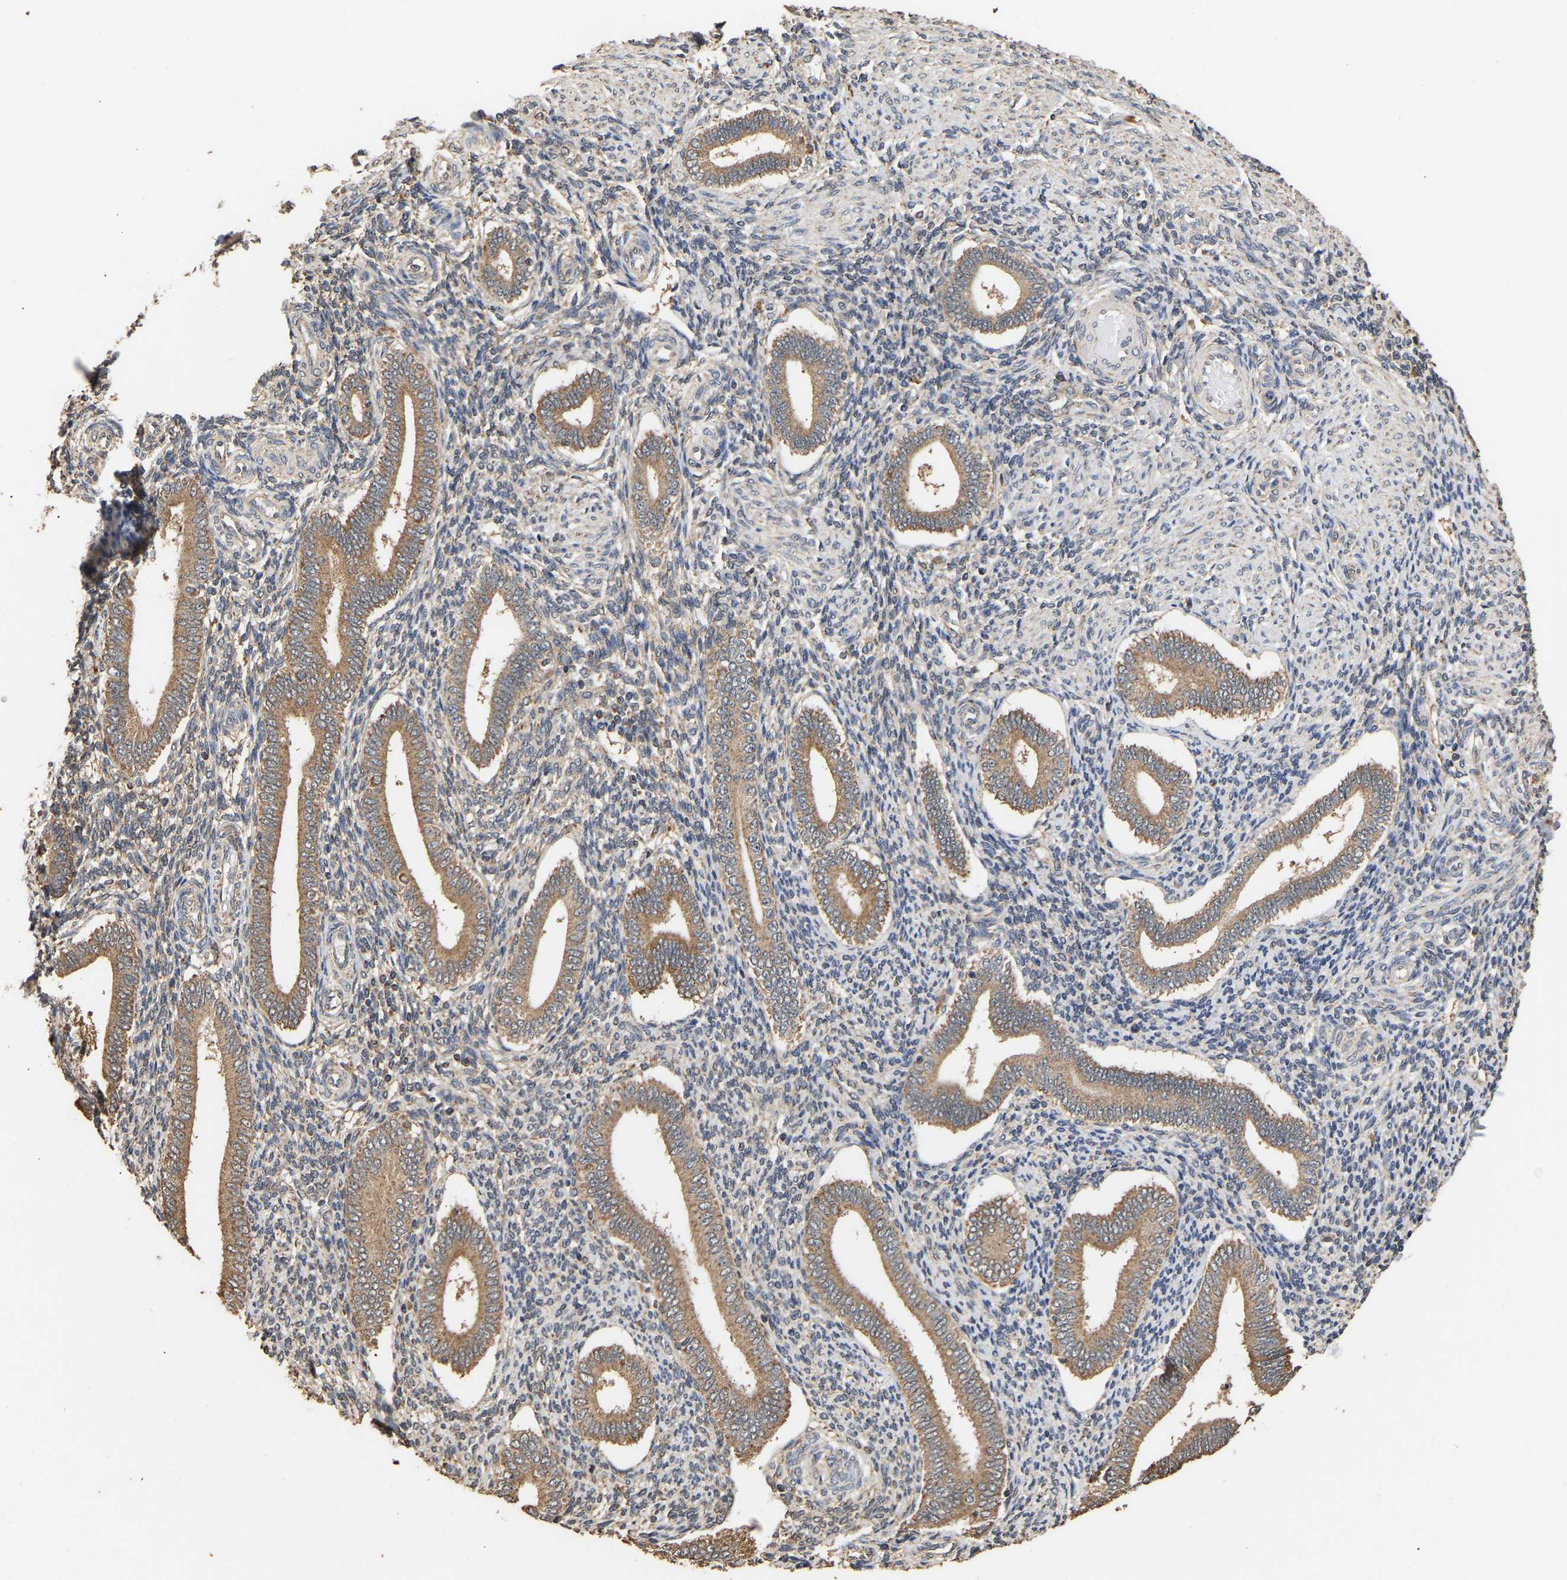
{"staining": {"intensity": "weak", "quantity": ">75%", "location": "cytoplasmic/membranous"}, "tissue": "endometrium", "cell_type": "Cells in endometrial stroma", "image_type": "normal", "snomed": [{"axis": "morphology", "description": "Normal tissue, NOS"}, {"axis": "topography", "description": "Endometrium"}], "caption": "Cells in endometrial stroma exhibit weak cytoplasmic/membranous positivity in about >75% of cells in unremarkable endometrium. Nuclei are stained in blue.", "gene": "ZNF26", "patient": {"sex": "female", "age": 42}}